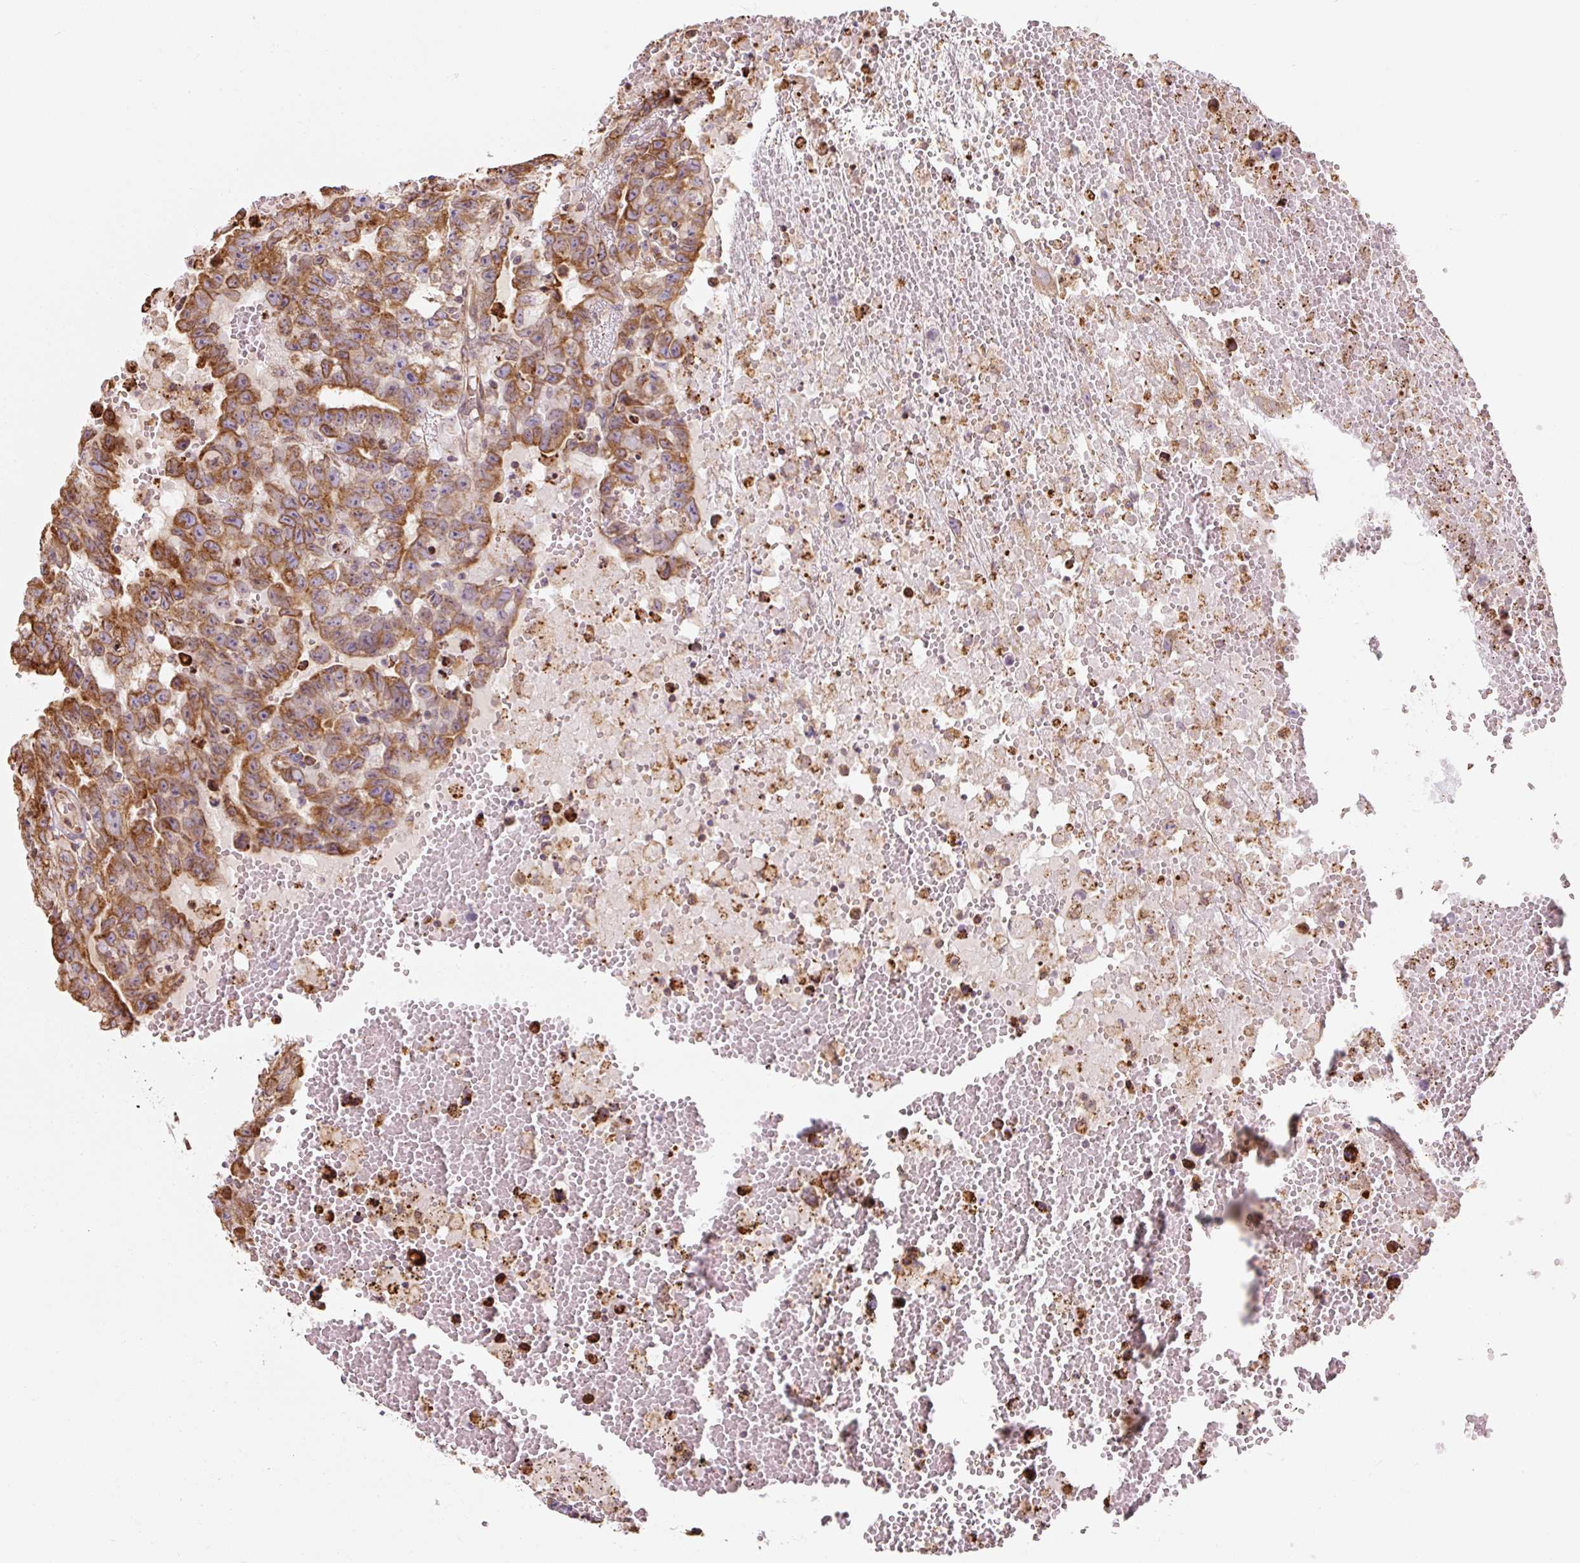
{"staining": {"intensity": "moderate", "quantity": ">75%", "location": "cytoplasmic/membranous"}, "tissue": "testis cancer", "cell_type": "Tumor cells", "image_type": "cancer", "snomed": [{"axis": "morphology", "description": "Carcinoma, Embryonal, NOS"}, {"axis": "topography", "description": "Testis"}], "caption": "Testis embryonal carcinoma stained with DAB immunohistochemistry (IHC) demonstrates medium levels of moderate cytoplasmic/membranous expression in about >75% of tumor cells.", "gene": "PRKCSH", "patient": {"sex": "male", "age": 25}}